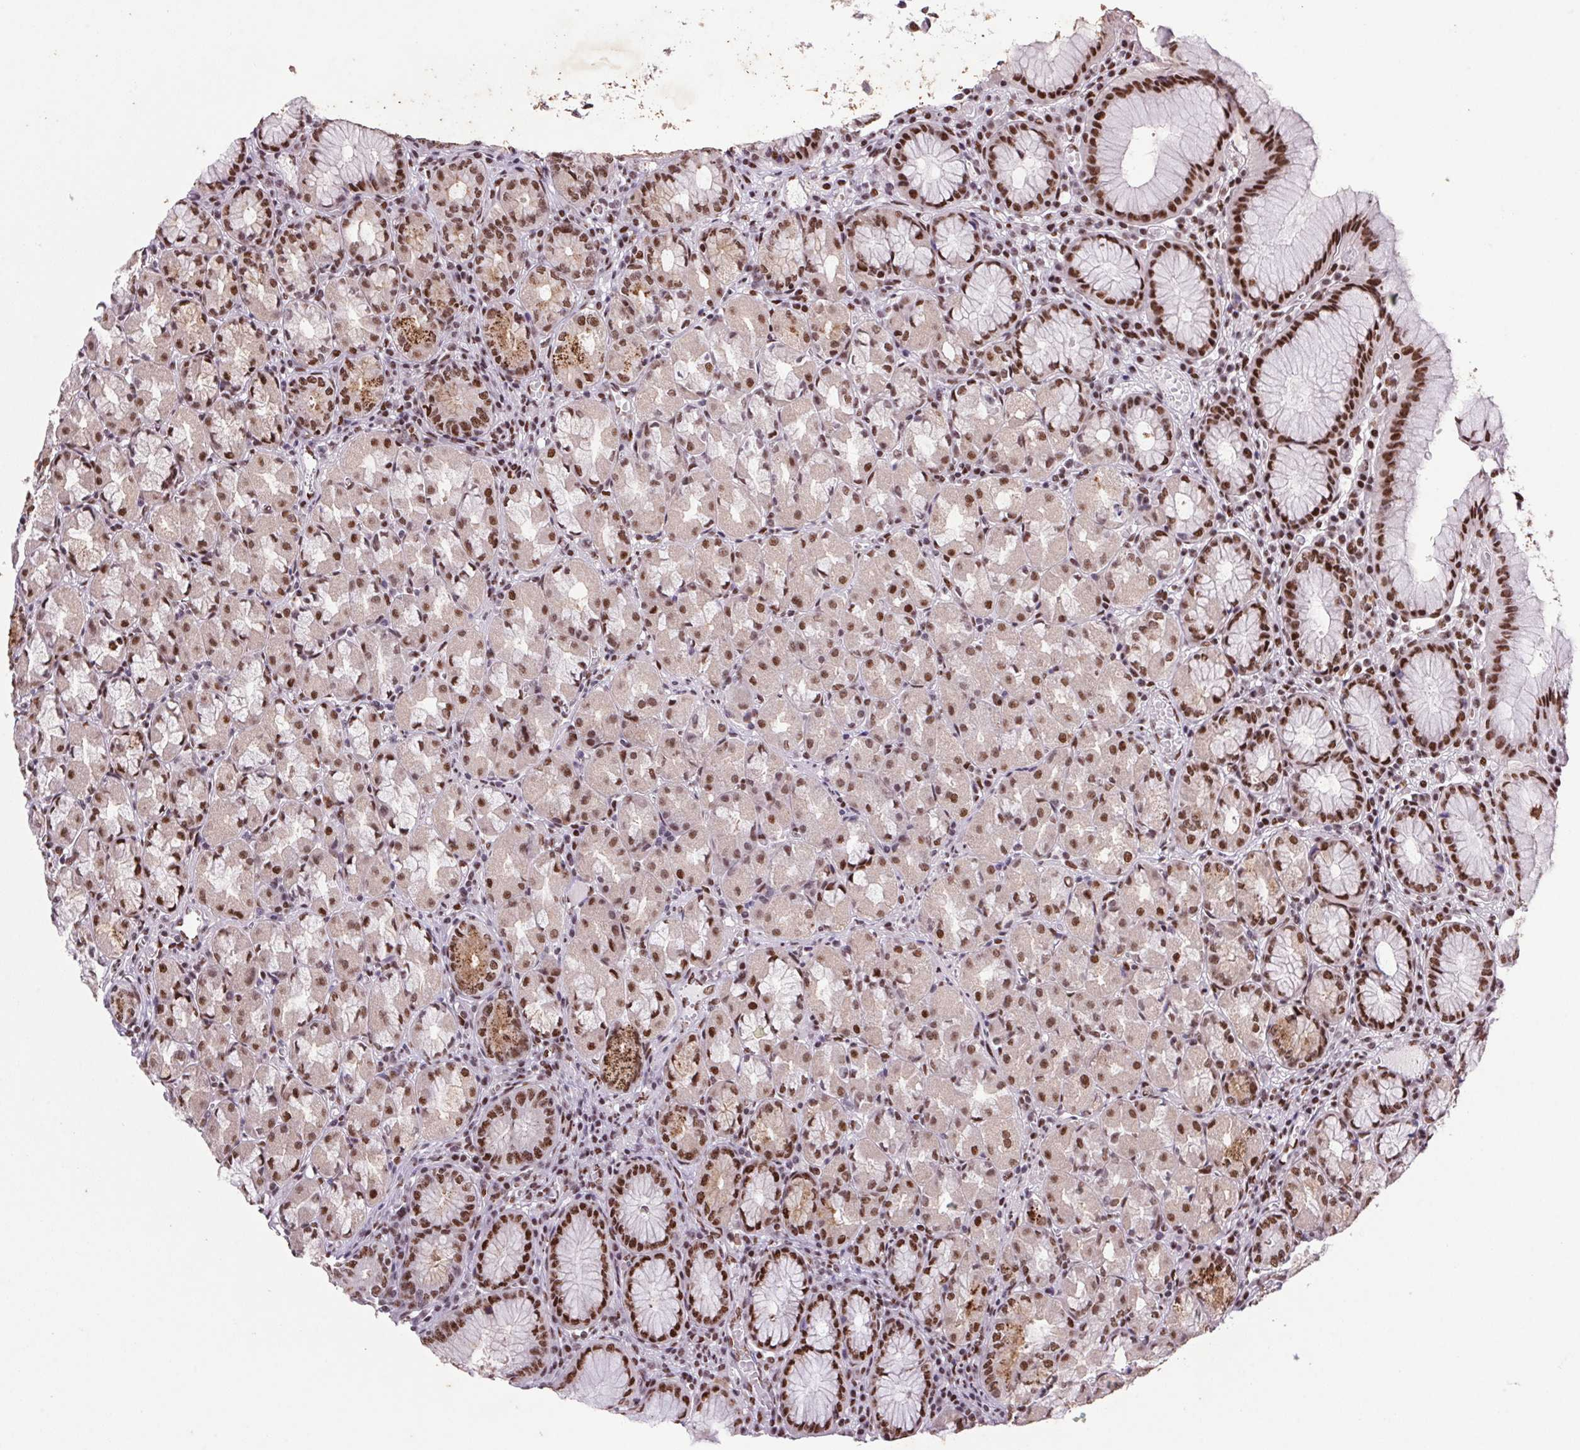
{"staining": {"intensity": "strong", "quantity": ">75%", "location": "cytoplasmic/membranous,nuclear"}, "tissue": "stomach", "cell_type": "Glandular cells", "image_type": "normal", "snomed": [{"axis": "morphology", "description": "Normal tissue, NOS"}, {"axis": "topography", "description": "Stomach"}], "caption": "Benign stomach displays strong cytoplasmic/membranous,nuclear expression in about >75% of glandular cells.", "gene": "LDLRAD4", "patient": {"sex": "male", "age": 55}}